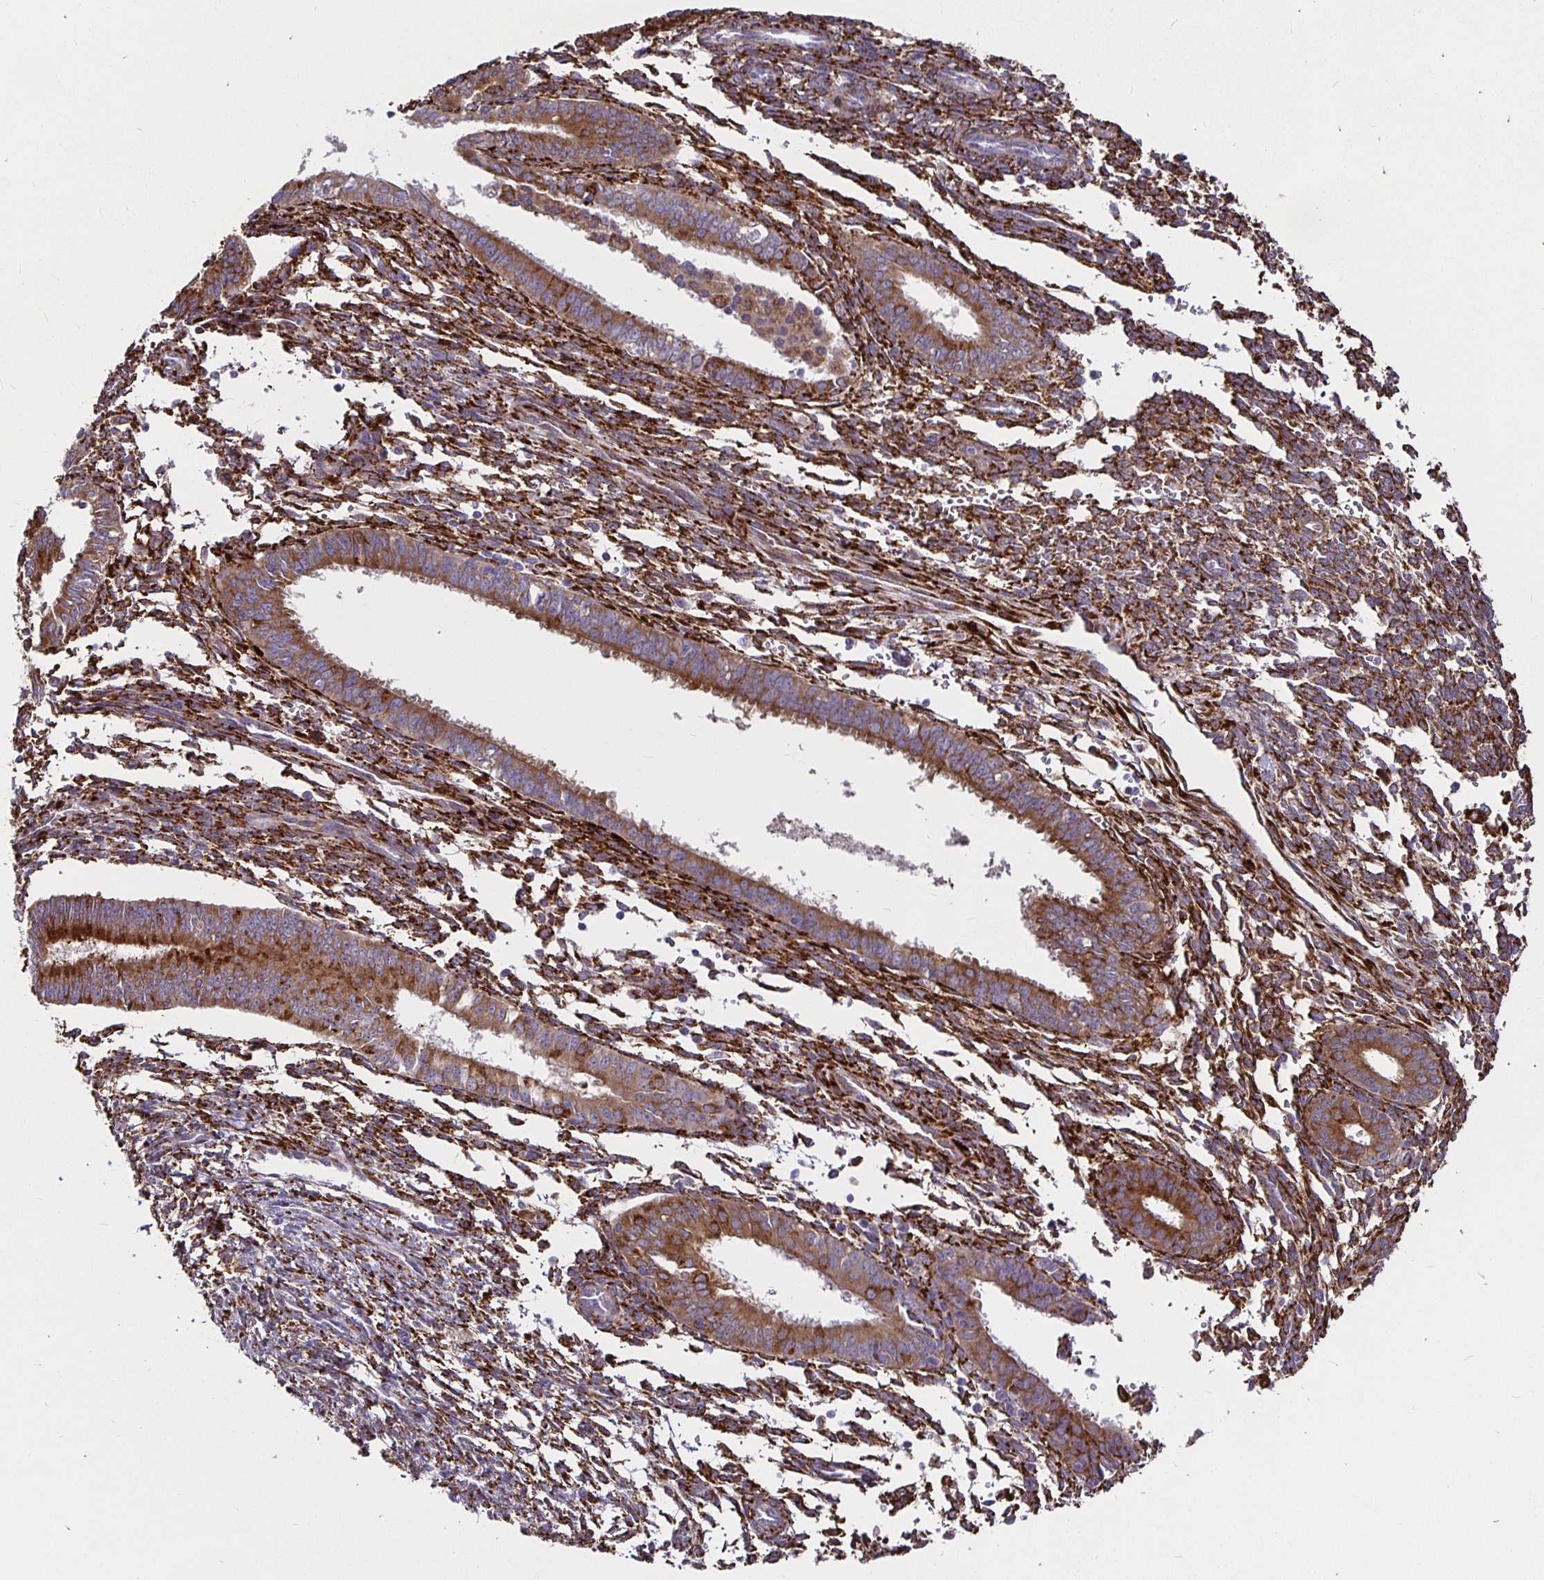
{"staining": {"intensity": "moderate", "quantity": ">75%", "location": "cytoplasmic/membranous"}, "tissue": "endometrial cancer", "cell_type": "Tumor cells", "image_type": "cancer", "snomed": [{"axis": "morphology", "description": "Adenocarcinoma, NOS"}, {"axis": "topography", "description": "Endometrium"}], "caption": "The image reveals immunohistochemical staining of endometrial adenocarcinoma. There is moderate cytoplasmic/membranous positivity is seen in about >75% of tumor cells.", "gene": "P4HA2", "patient": {"sex": "female", "age": 50}}